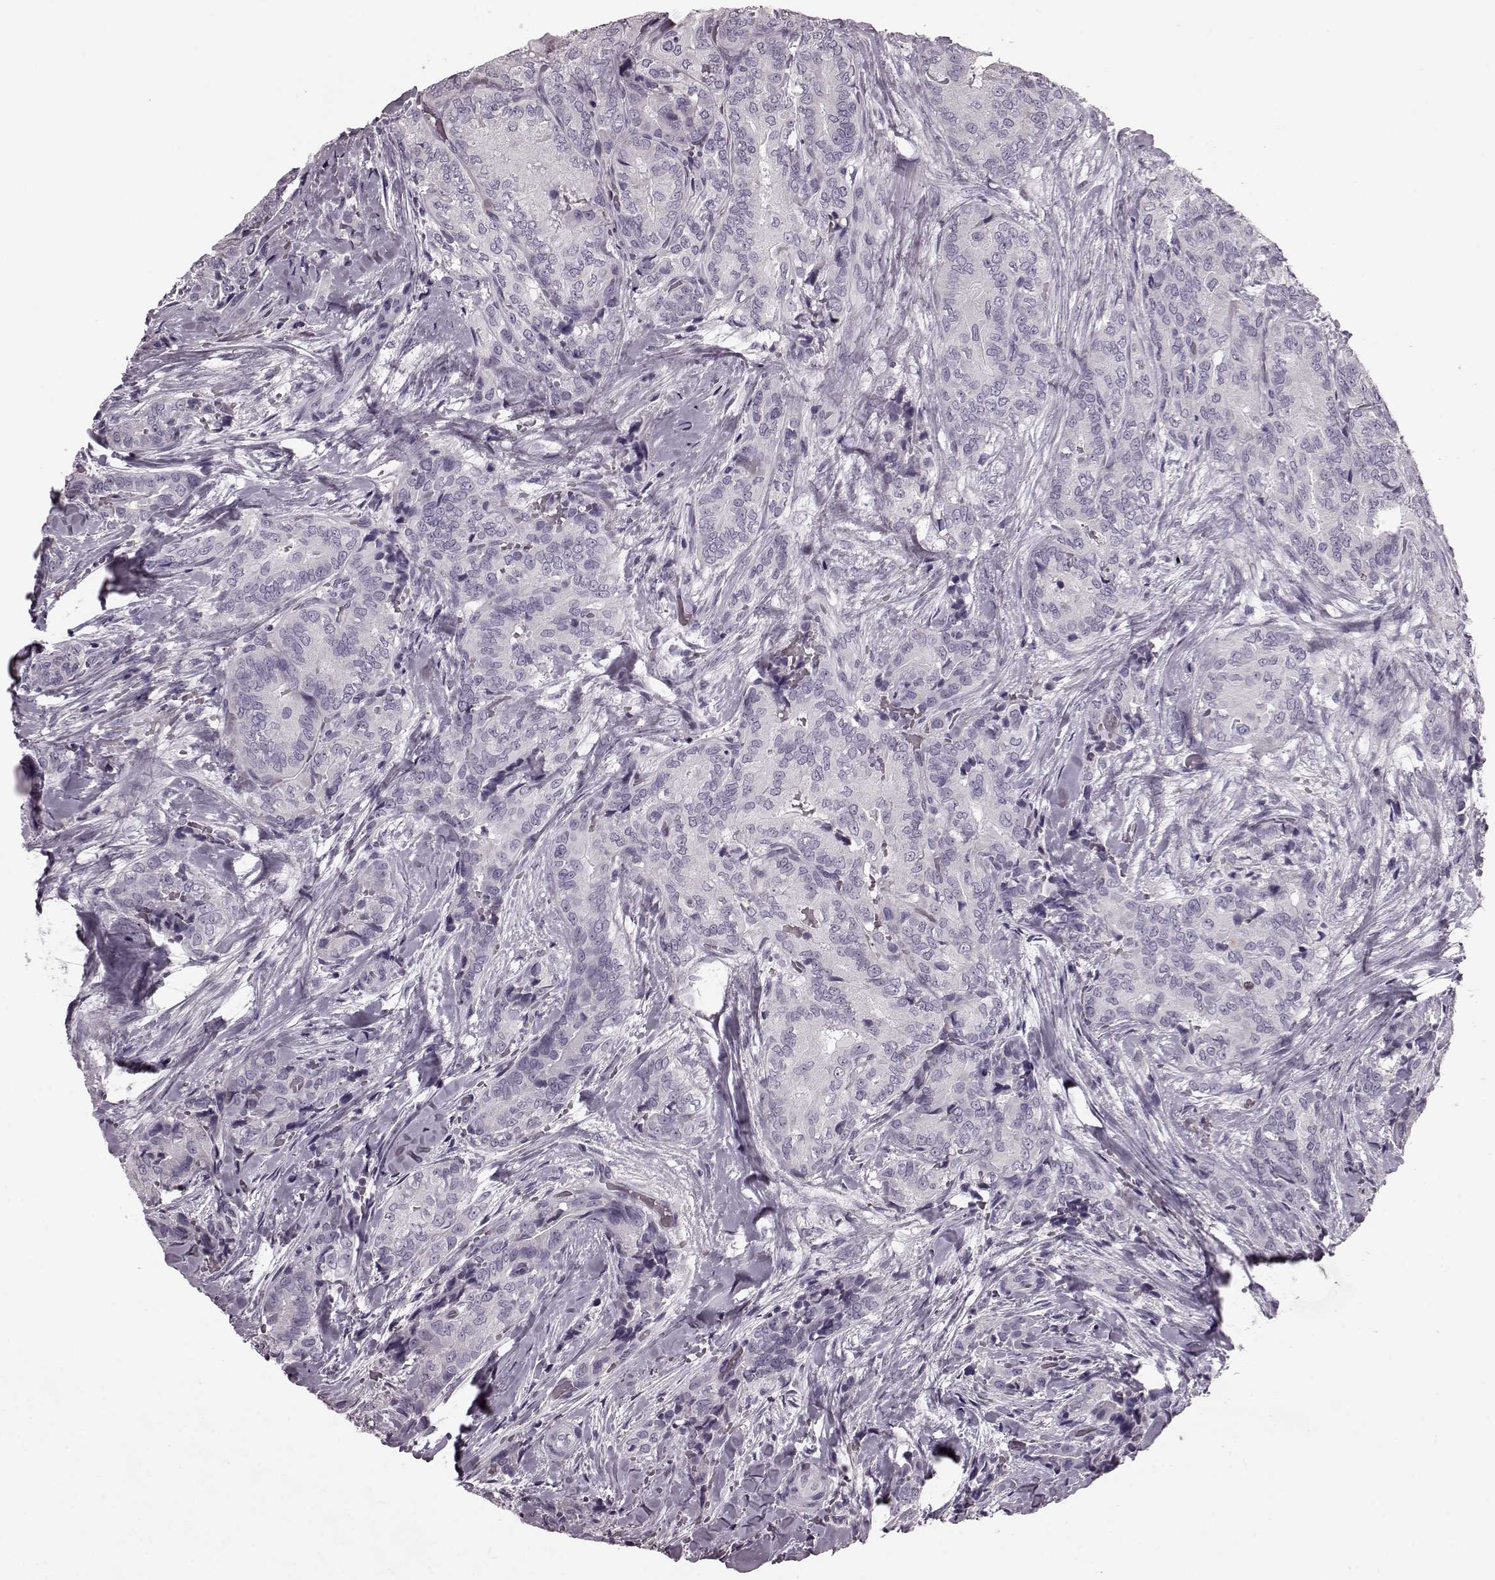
{"staining": {"intensity": "negative", "quantity": "none", "location": "none"}, "tissue": "thyroid cancer", "cell_type": "Tumor cells", "image_type": "cancer", "snomed": [{"axis": "morphology", "description": "Papillary adenocarcinoma, NOS"}, {"axis": "topography", "description": "Thyroid gland"}], "caption": "High magnification brightfield microscopy of thyroid papillary adenocarcinoma stained with DAB (3,3'-diaminobenzidine) (brown) and counterstained with hematoxylin (blue): tumor cells show no significant positivity.", "gene": "CST7", "patient": {"sex": "male", "age": 61}}